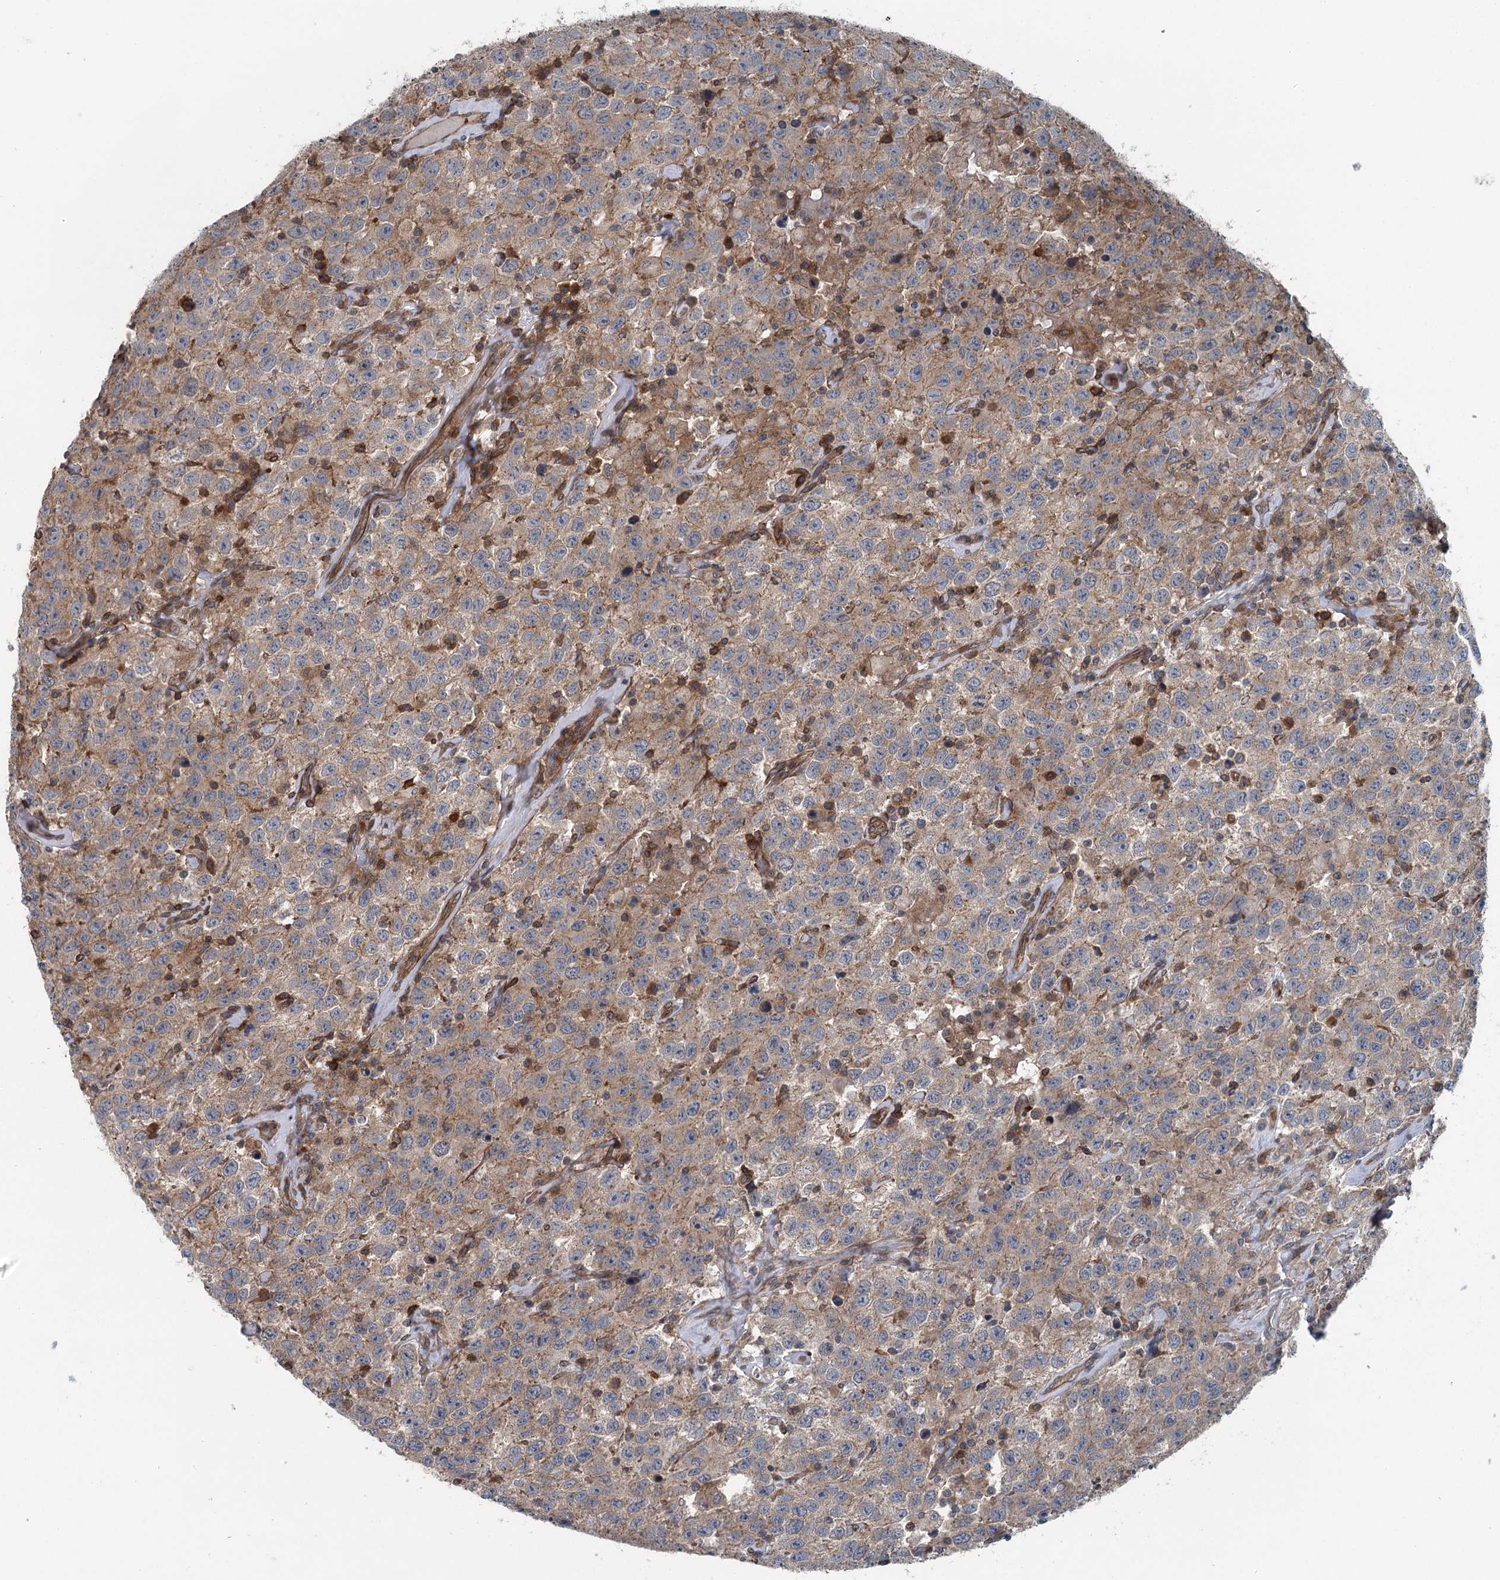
{"staining": {"intensity": "weak", "quantity": "25%-75%", "location": "cytoplasmic/membranous"}, "tissue": "testis cancer", "cell_type": "Tumor cells", "image_type": "cancer", "snomed": [{"axis": "morphology", "description": "Seminoma, NOS"}, {"axis": "topography", "description": "Testis"}], "caption": "About 25%-75% of tumor cells in human testis cancer (seminoma) exhibit weak cytoplasmic/membranous protein positivity as visualized by brown immunohistochemical staining.", "gene": "IQSEC1", "patient": {"sex": "male", "age": 41}}